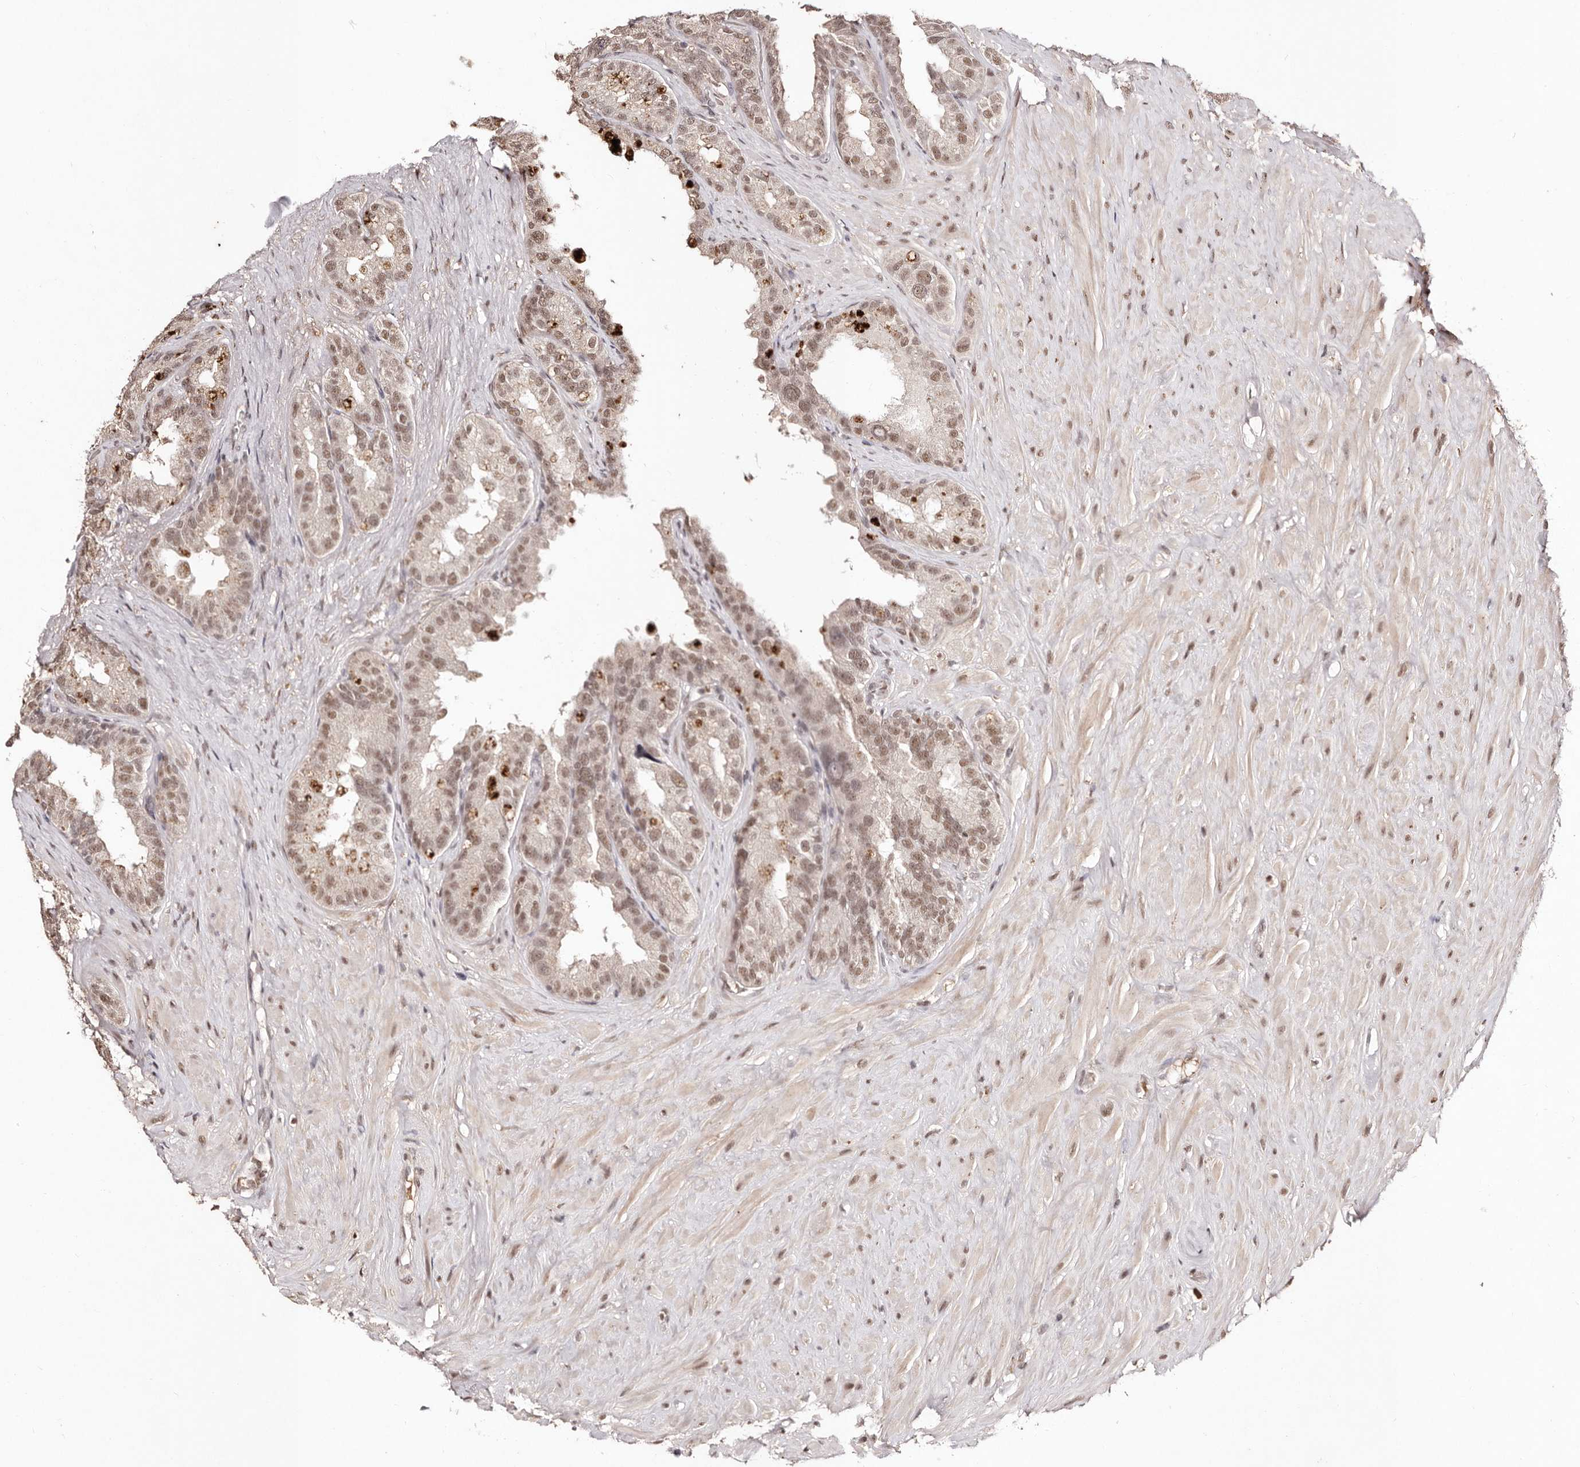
{"staining": {"intensity": "moderate", "quantity": ">75%", "location": "nuclear"}, "tissue": "seminal vesicle", "cell_type": "Glandular cells", "image_type": "normal", "snomed": [{"axis": "morphology", "description": "Normal tissue, NOS"}, {"axis": "topography", "description": "Seminal veicle"}], "caption": "Immunohistochemistry histopathology image of normal seminal vesicle stained for a protein (brown), which demonstrates medium levels of moderate nuclear staining in approximately >75% of glandular cells.", "gene": "BICRAL", "patient": {"sex": "male", "age": 80}}